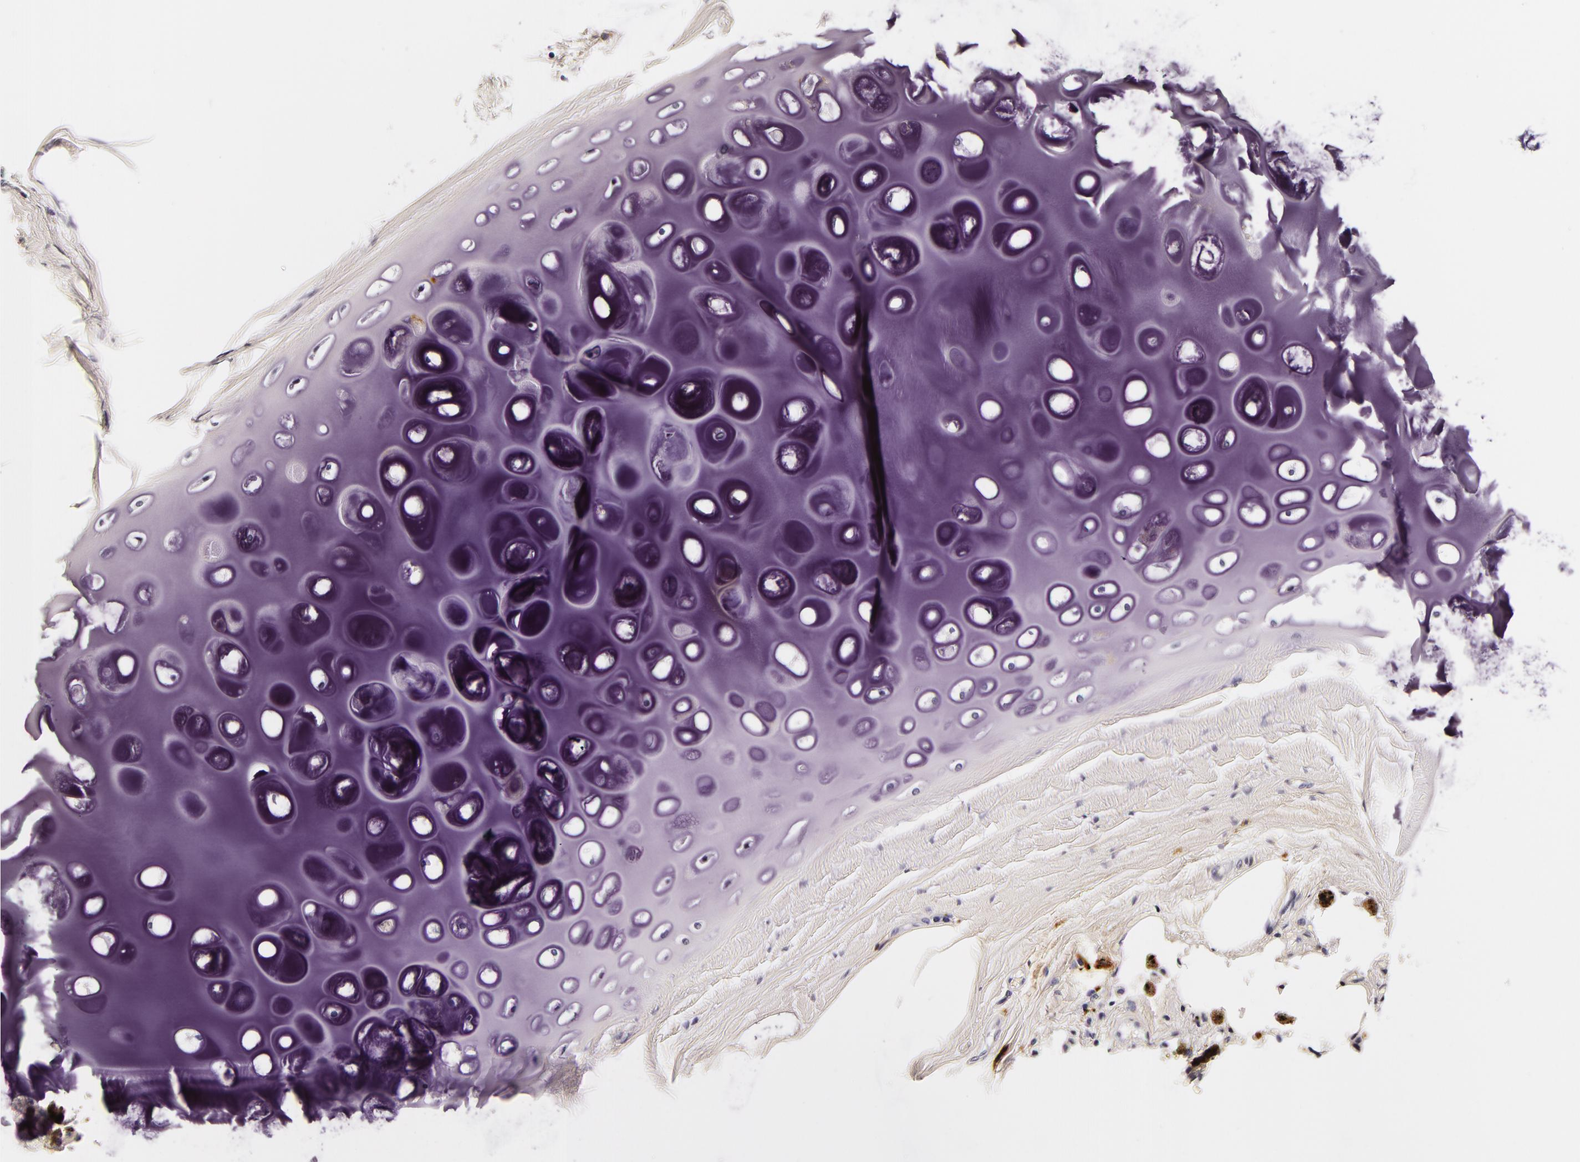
{"staining": {"intensity": "weak", "quantity": "<25%", "location": "cytoplasmic/membranous"}, "tissue": "adipose tissue", "cell_type": "Adipocytes", "image_type": "normal", "snomed": [{"axis": "morphology", "description": "Normal tissue, NOS"}, {"axis": "topography", "description": "Cartilage tissue"}, {"axis": "topography", "description": "Lung"}], "caption": "IHC image of normal adipose tissue stained for a protein (brown), which demonstrates no positivity in adipocytes. (DAB immunohistochemistry (IHC) with hematoxylin counter stain).", "gene": "LGALS3BP", "patient": {"sex": "male", "age": 65}}